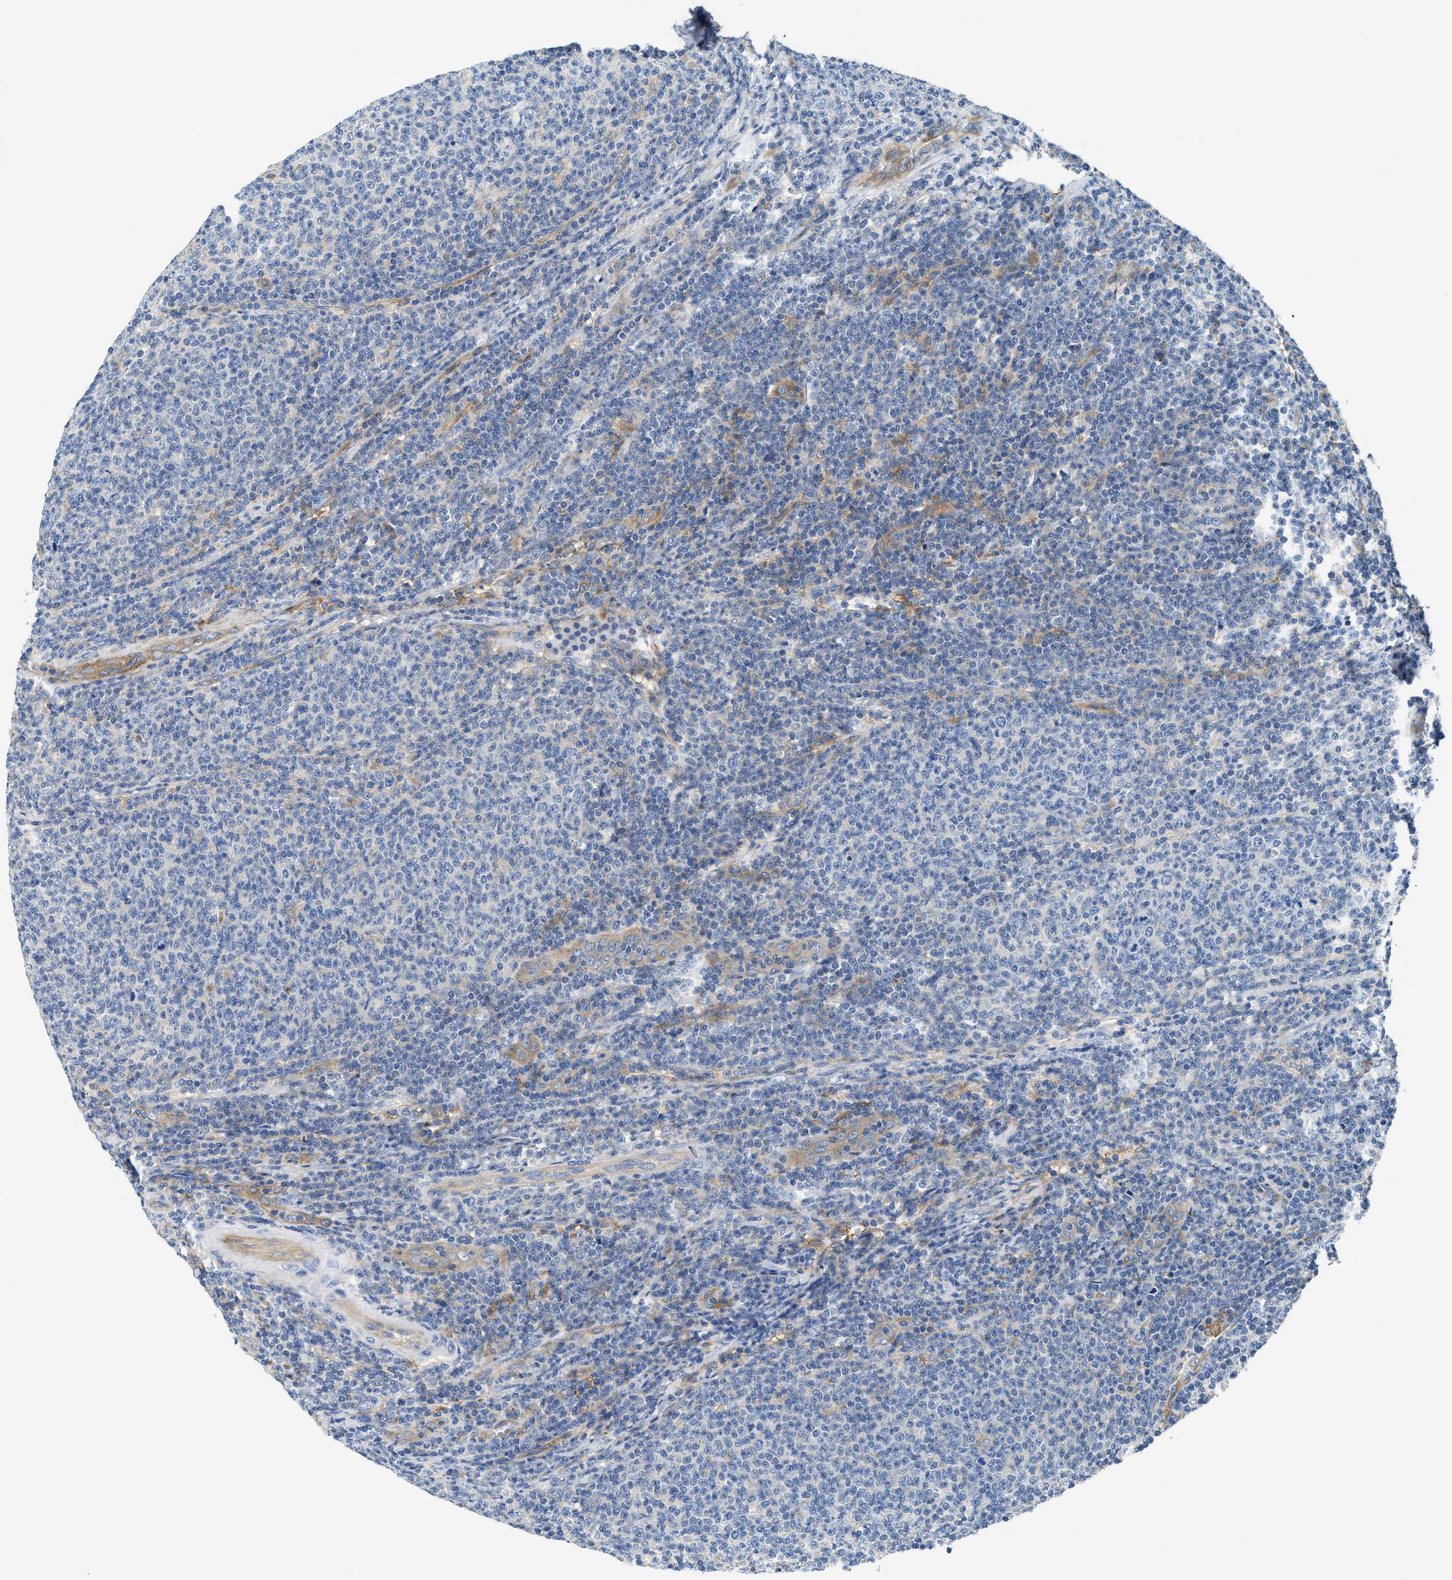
{"staining": {"intensity": "negative", "quantity": "none", "location": "none"}, "tissue": "lymphoma", "cell_type": "Tumor cells", "image_type": "cancer", "snomed": [{"axis": "morphology", "description": "Malignant lymphoma, non-Hodgkin's type, Low grade"}, {"axis": "topography", "description": "Lymph node"}], "caption": "Lymphoma was stained to show a protein in brown. There is no significant expression in tumor cells.", "gene": "NSUN7", "patient": {"sex": "male", "age": 66}}